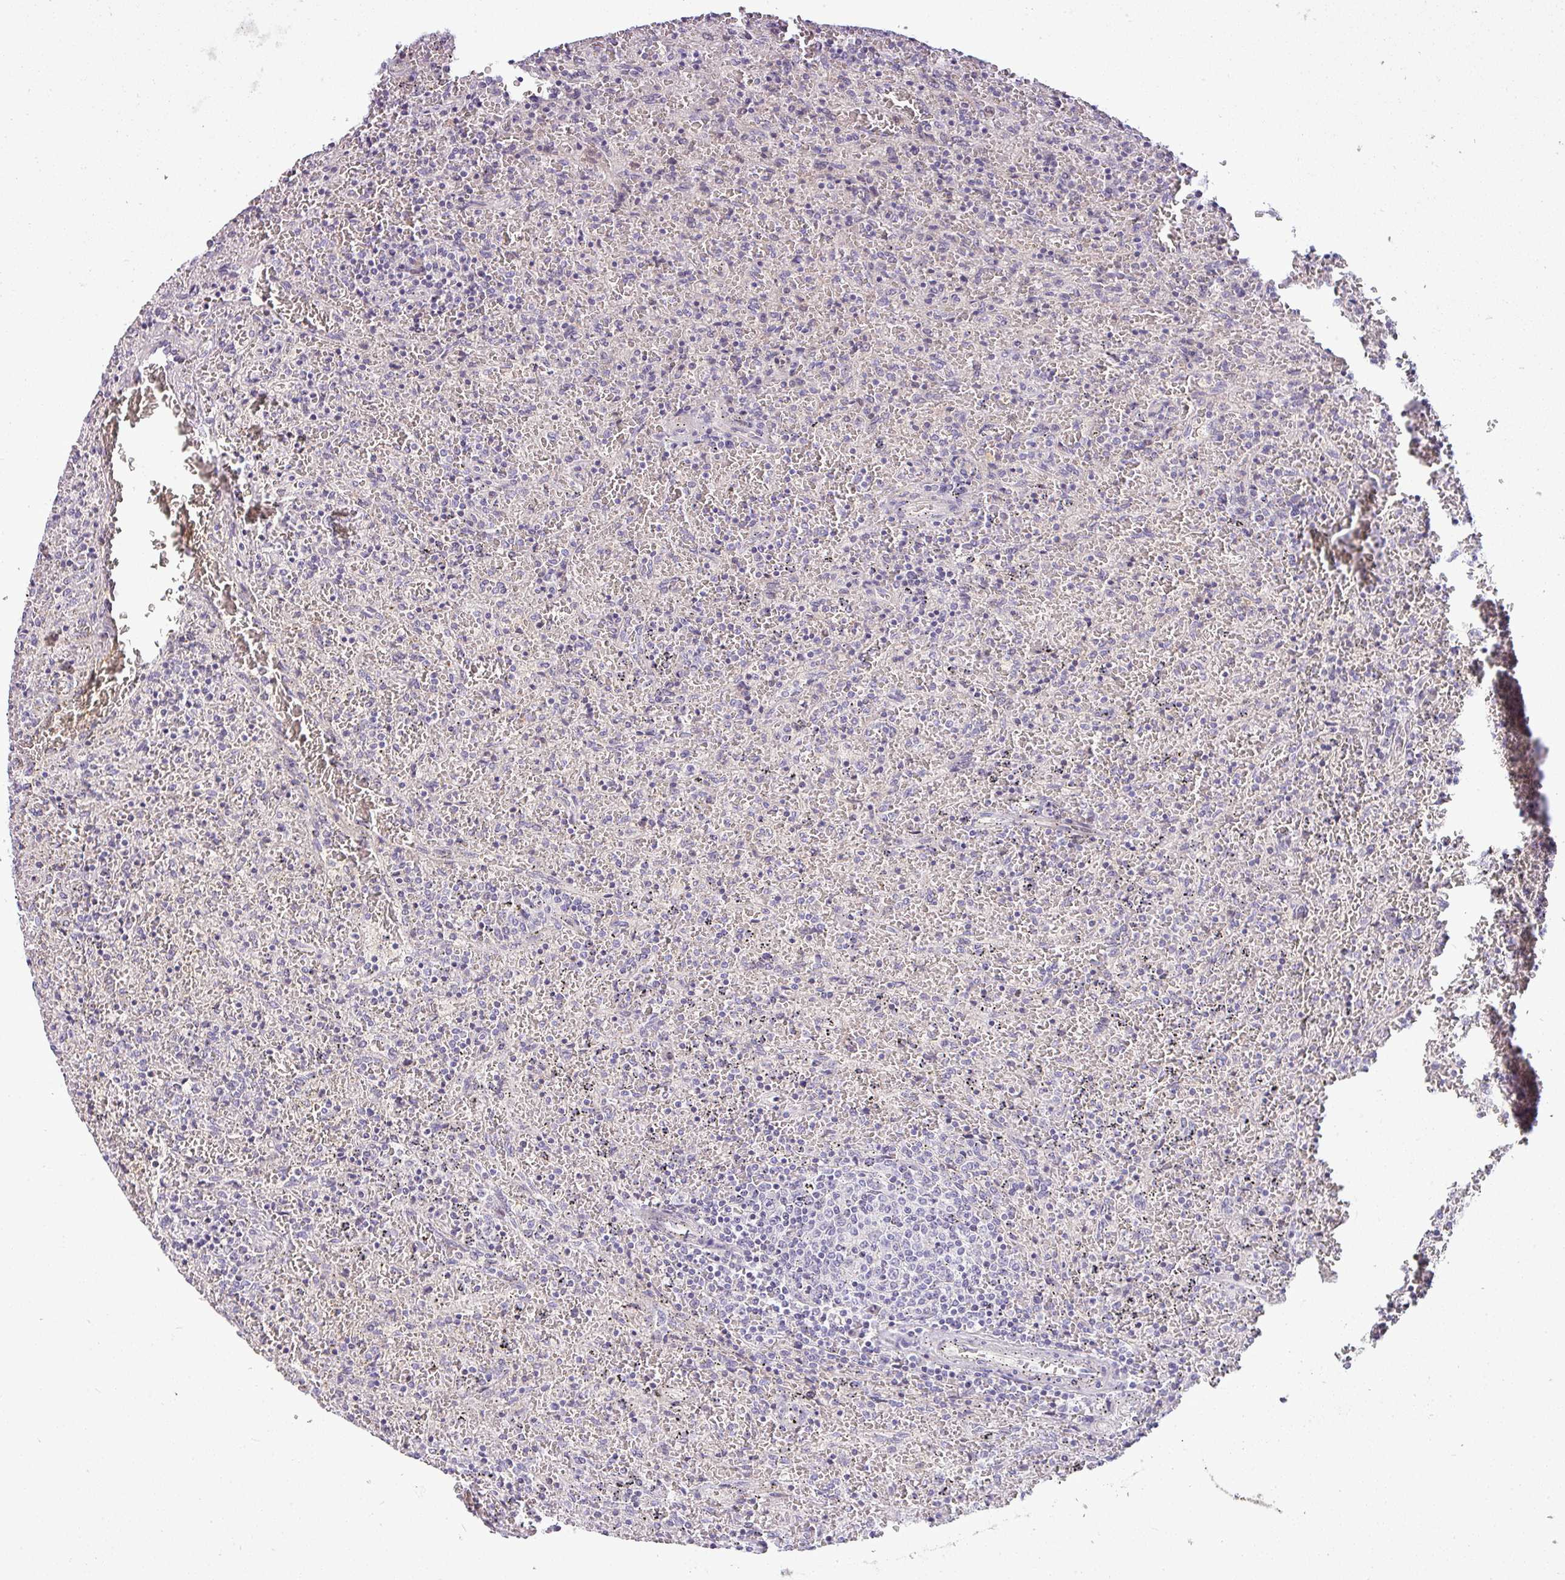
{"staining": {"intensity": "negative", "quantity": "none", "location": "none"}, "tissue": "lymphoma", "cell_type": "Tumor cells", "image_type": "cancer", "snomed": [{"axis": "morphology", "description": "Malignant lymphoma, non-Hodgkin's type, Low grade"}, {"axis": "topography", "description": "Spleen"}], "caption": "Immunohistochemistry (IHC) histopathology image of neoplastic tissue: human malignant lymphoma, non-Hodgkin's type (low-grade) stained with DAB reveals no significant protein staining in tumor cells.", "gene": "APOM", "patient": {"sex": "female", "age": 64}}